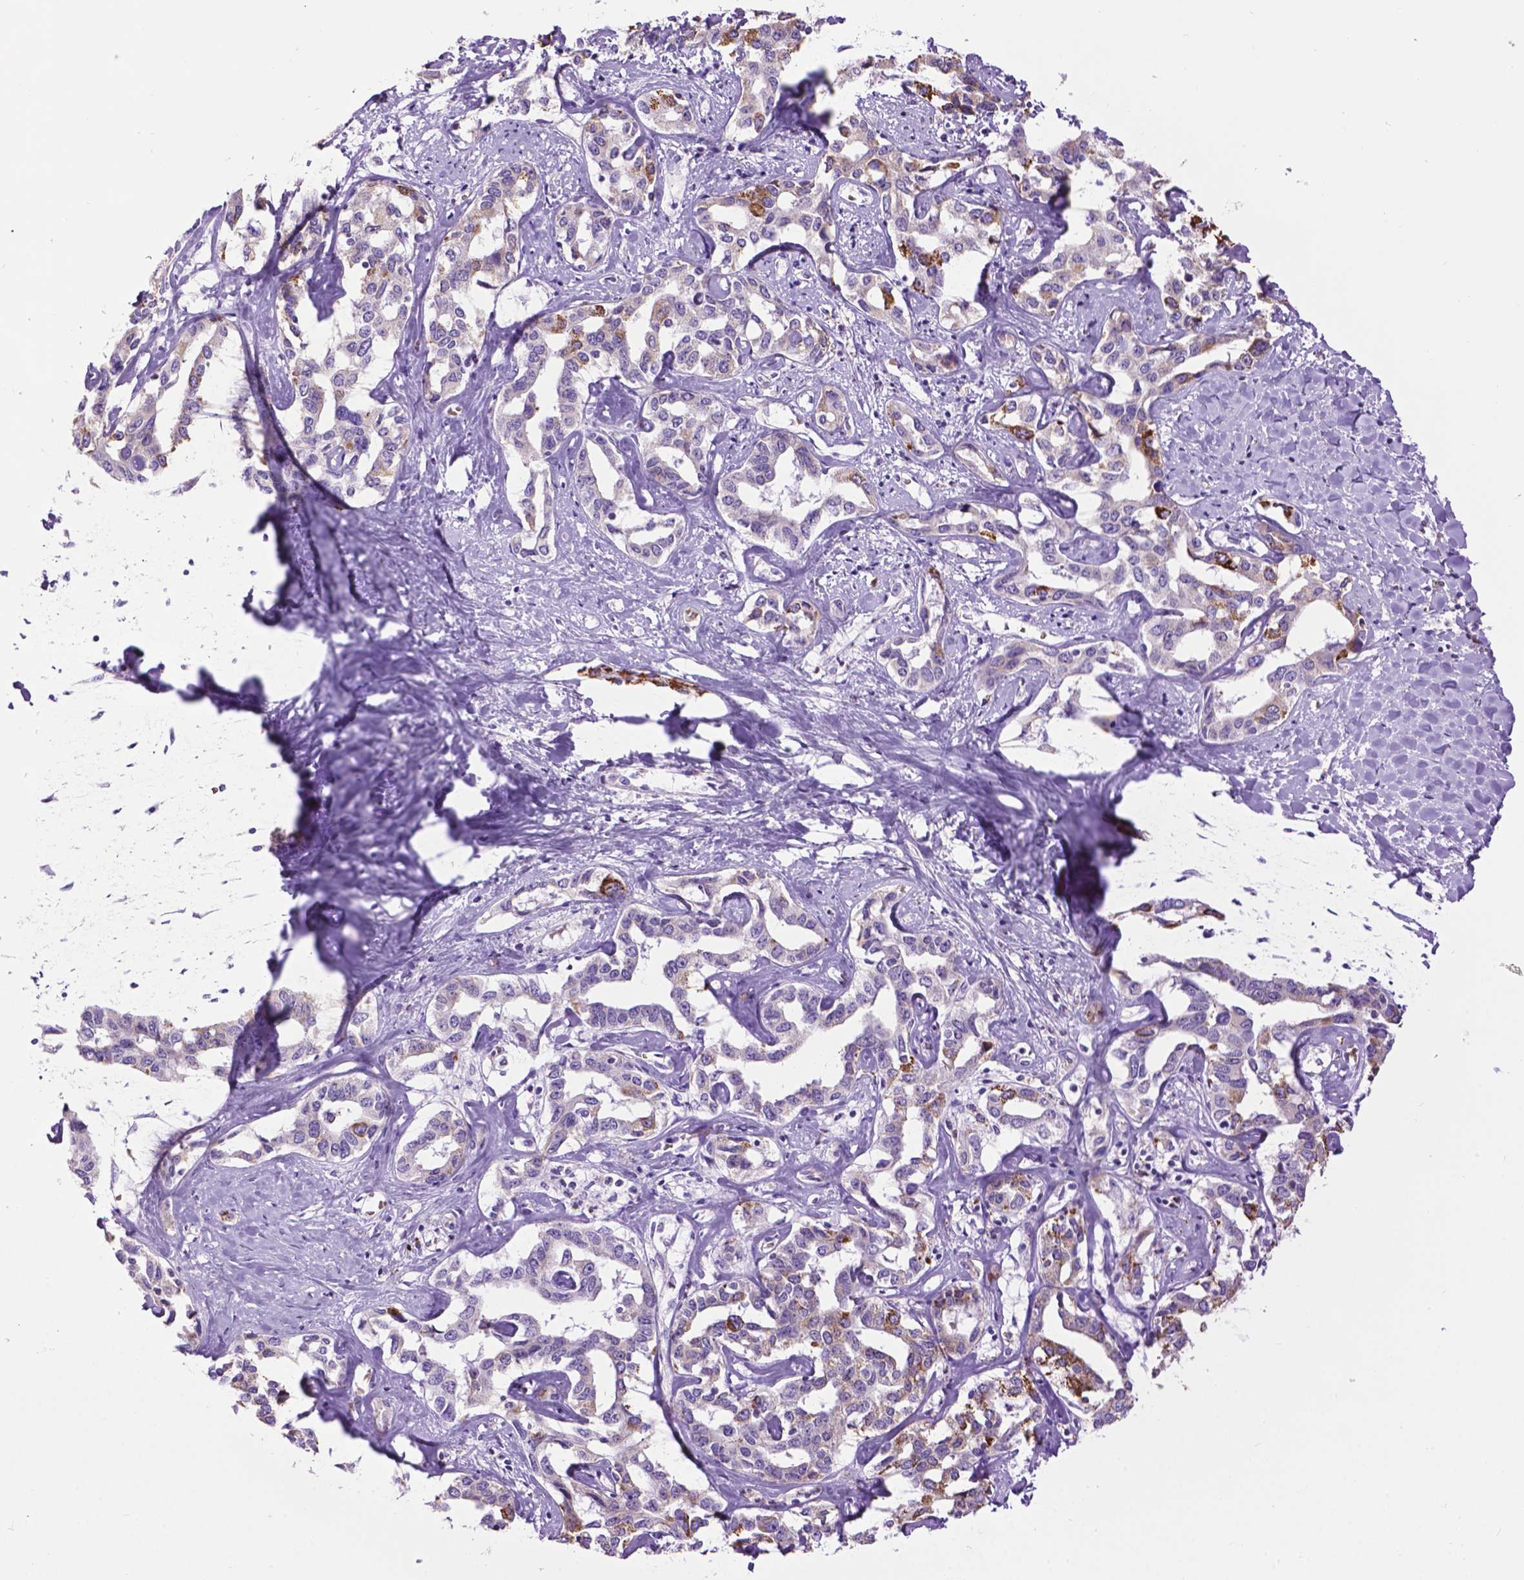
{"staining": {"intensity": "negative", "quantity": "none", "location": "none"}, "tissue": "liver cancer", "cell_type": "Tumor cells", "image_type": "cancer", "snomed": [{"axis": "morphology", "description": "Cholangiocarcinoma"}, {"axis": "topography", "description": "Liver"}], "caption": "An IHC photomicrograph of cholangiocarcinoma (liver) is shown. There is no staining in tumor cells of cholangiocarcinoma (liver).", "gene": "TMEM132E", "patient": {"sex": "male", "age": 59}}